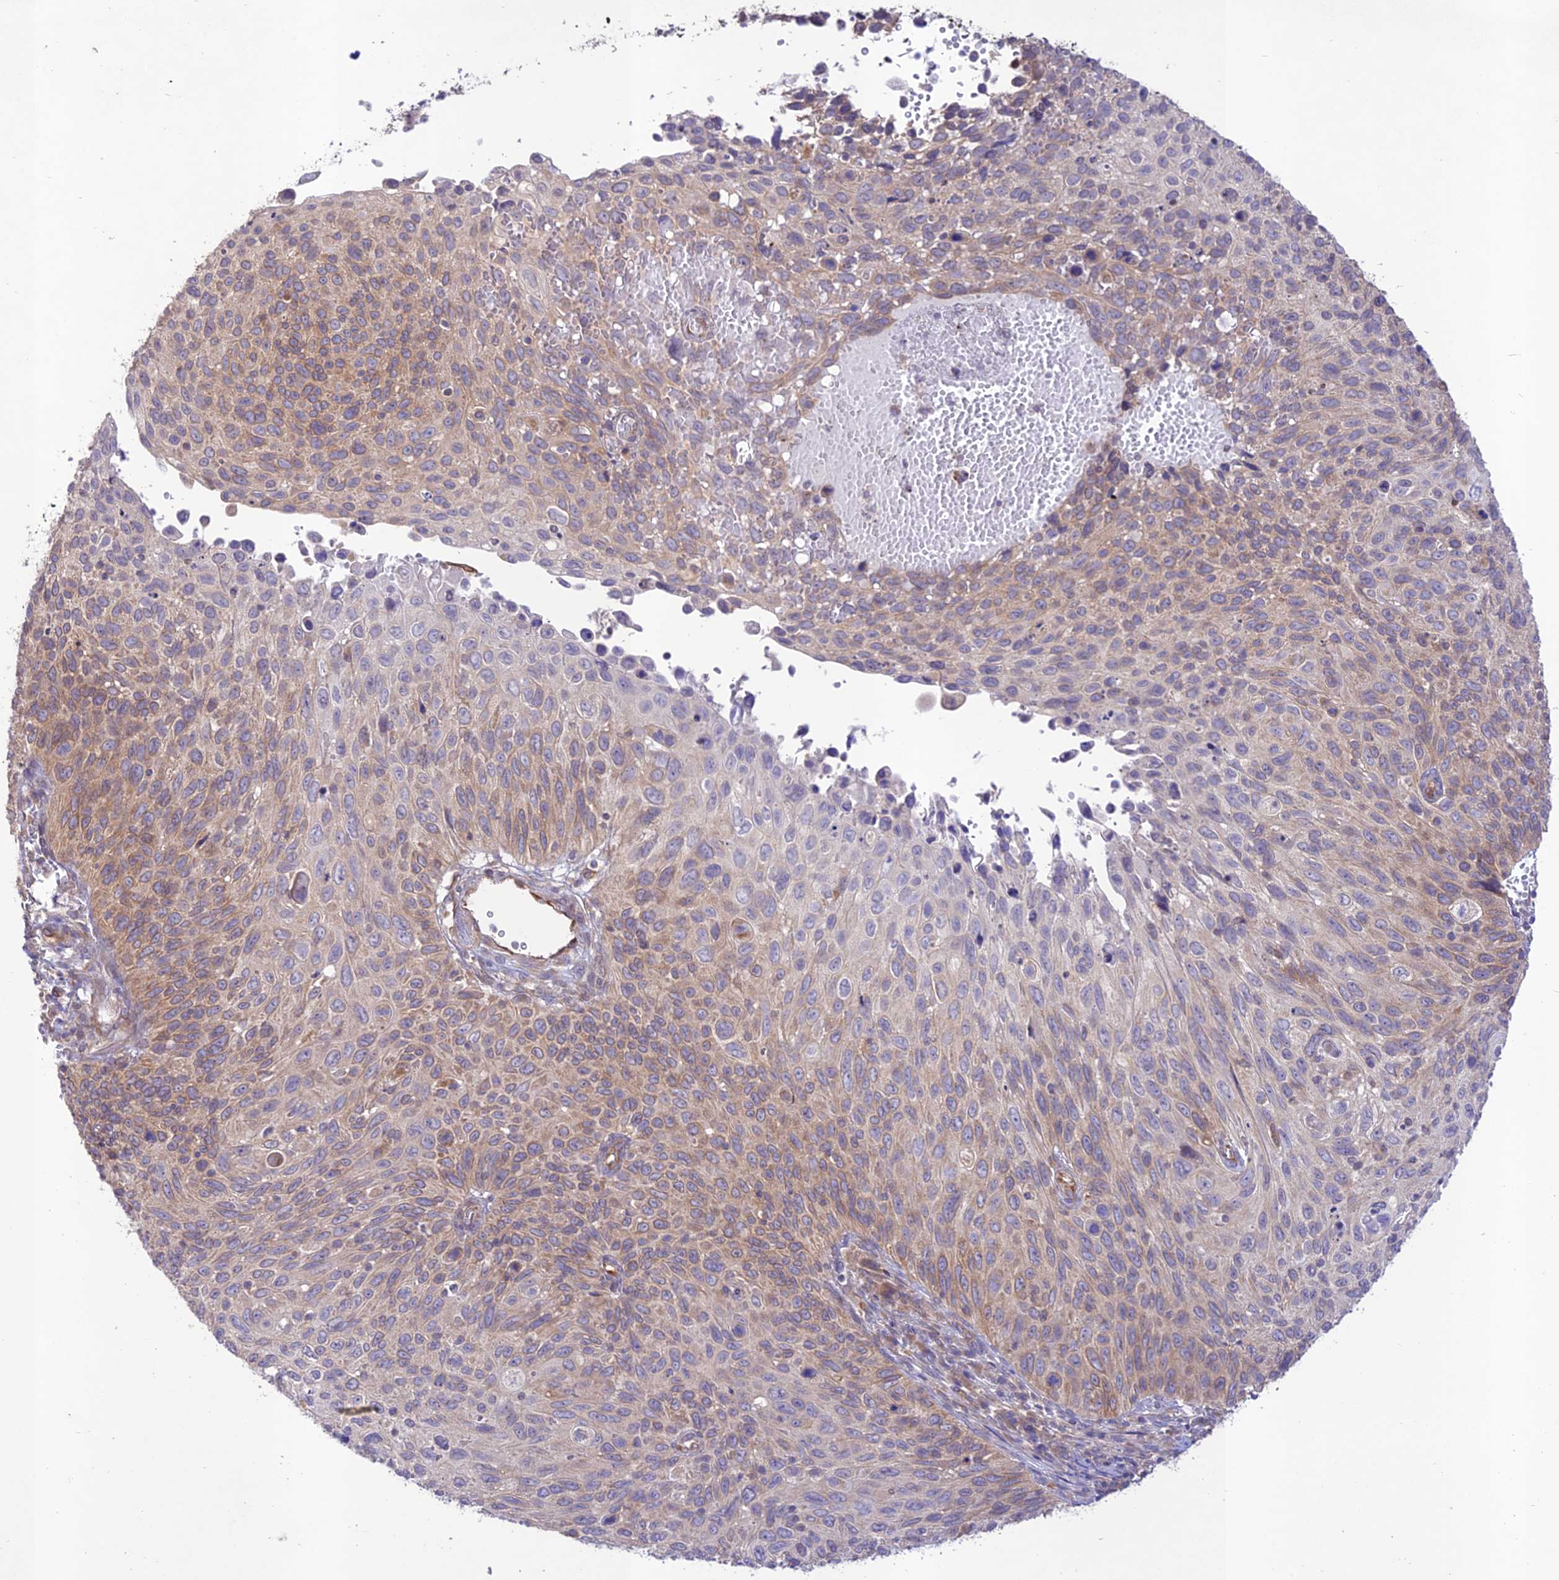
{"staining": {"intensity": "weak", "quantity": "25%-75%", "location": "cytoplasmic/membranous"}, "tissue": "cervical cancer", "cell_type": "Tumor cells", "image_type": "cancer", "snomed": [{"axis": "morphology", "description": "Squamous cell carcinoma, NOS"}, {"axis": "topography", "description": "Cervix"}], "caption": "Human cervical squamous cell carcinoma stained with a brown dye exhibits weak cytoplasmic/membranous positive positivity in about 25%-75% of tumor cells.", "gene": "TMEM259", "patient": {"sex": "female", "age": 70}}